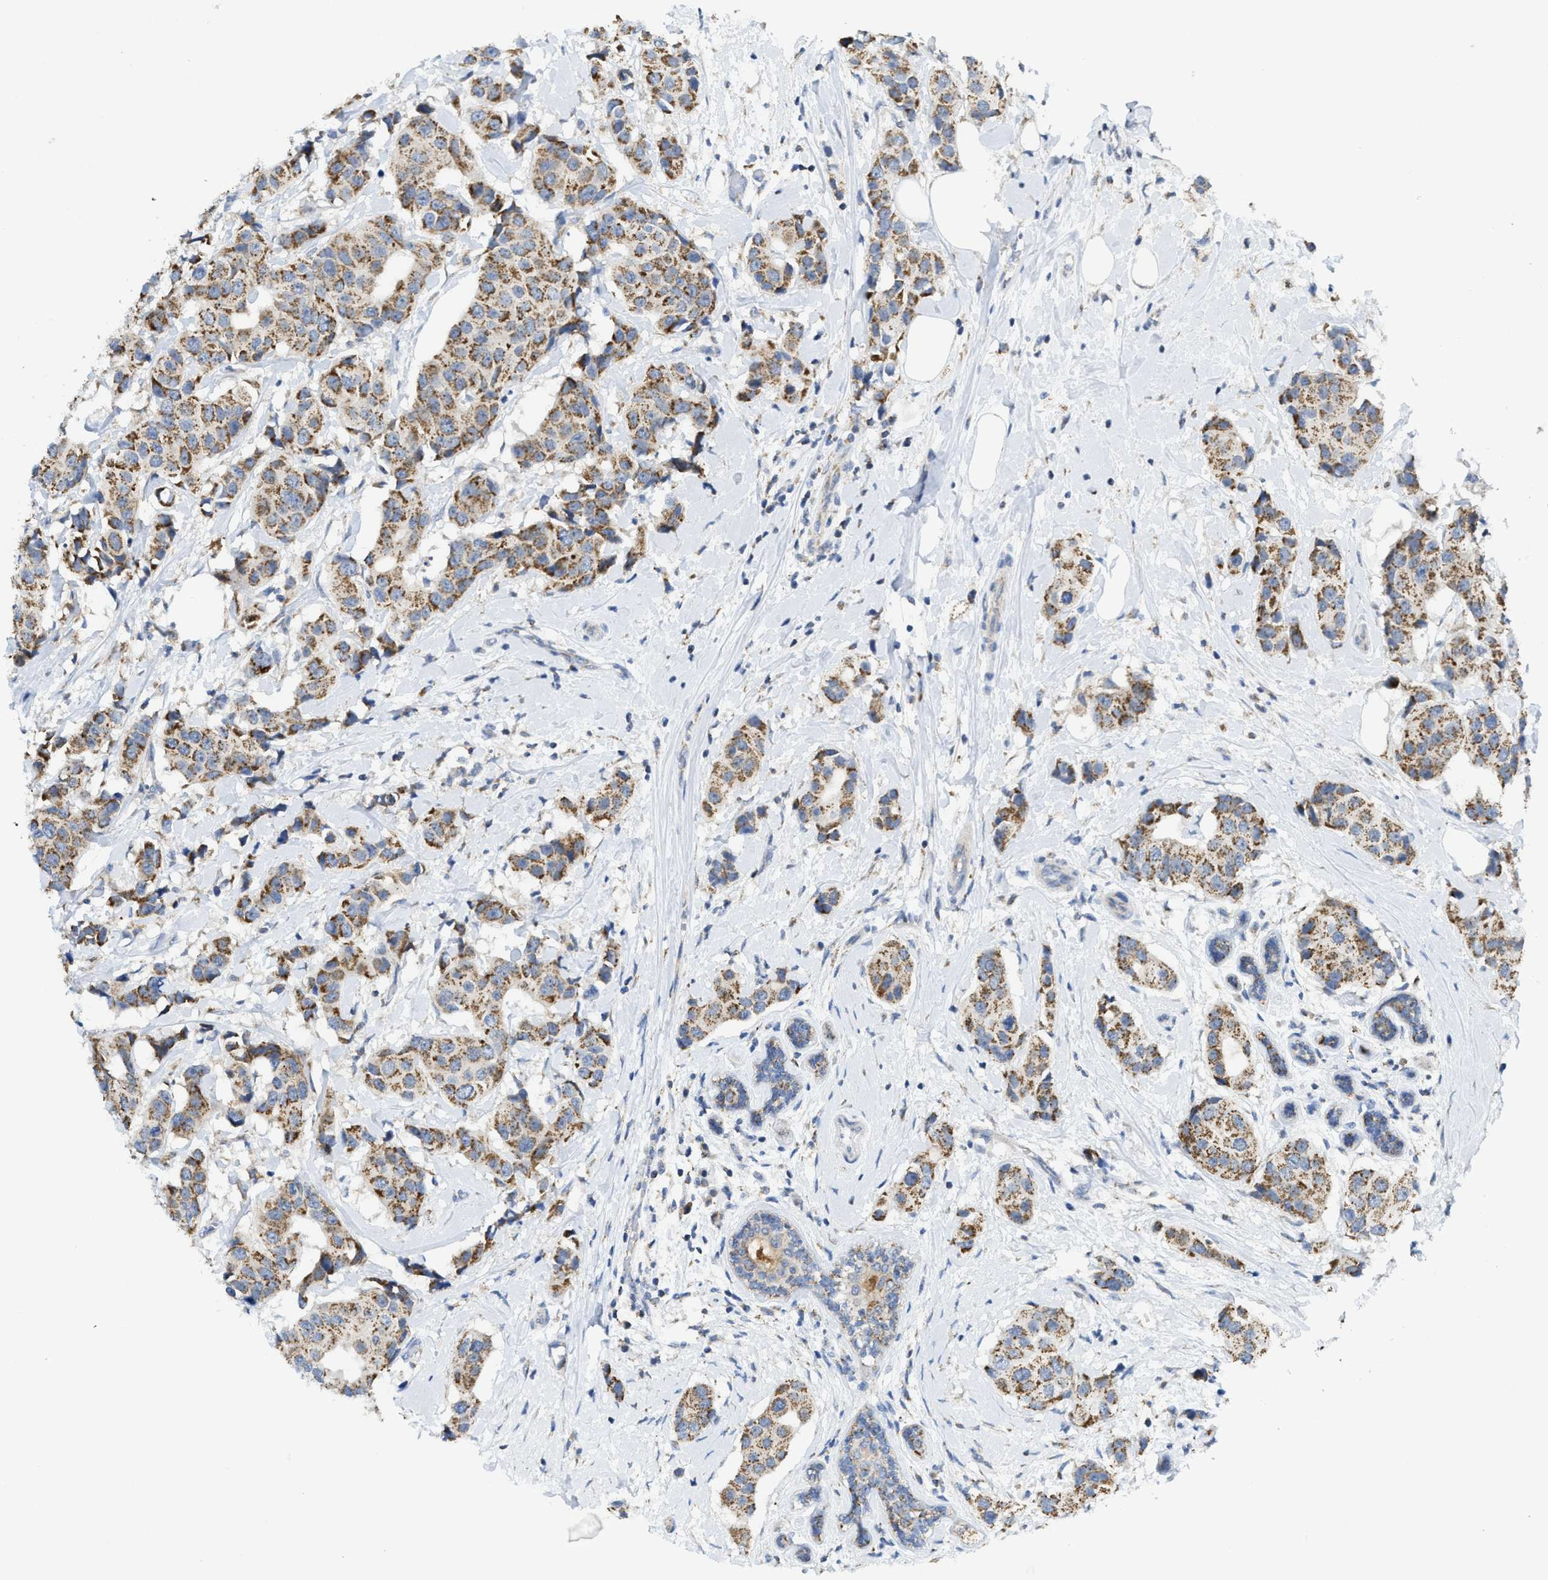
{"staining": {"intensity": "moderate", "quantity": ">75%", "location": "cytoplasmic/membranous"}, "tissue": "breast cancer", "cell_type": "Tumor cells", "image_type": "cancer", "snomed": [{"axis": "morphology", "description": "Normal tissue, NOS"}, {"axis": "morphology", "description": "Duct carcinoma"}, {"axis": "topography", "description": "Breast"}], "caption": "Immunohistochemistry of human breast cancer (intraductal carcinoma) exhibits medium levels of moderate cytoplasmic/membranous positivity in about >75% of tumor cells. The protein is shown in brown color, while the nuclei are stained blue.", "gene": "GATD3", "patient": {"sex": "female", "age": 39}}